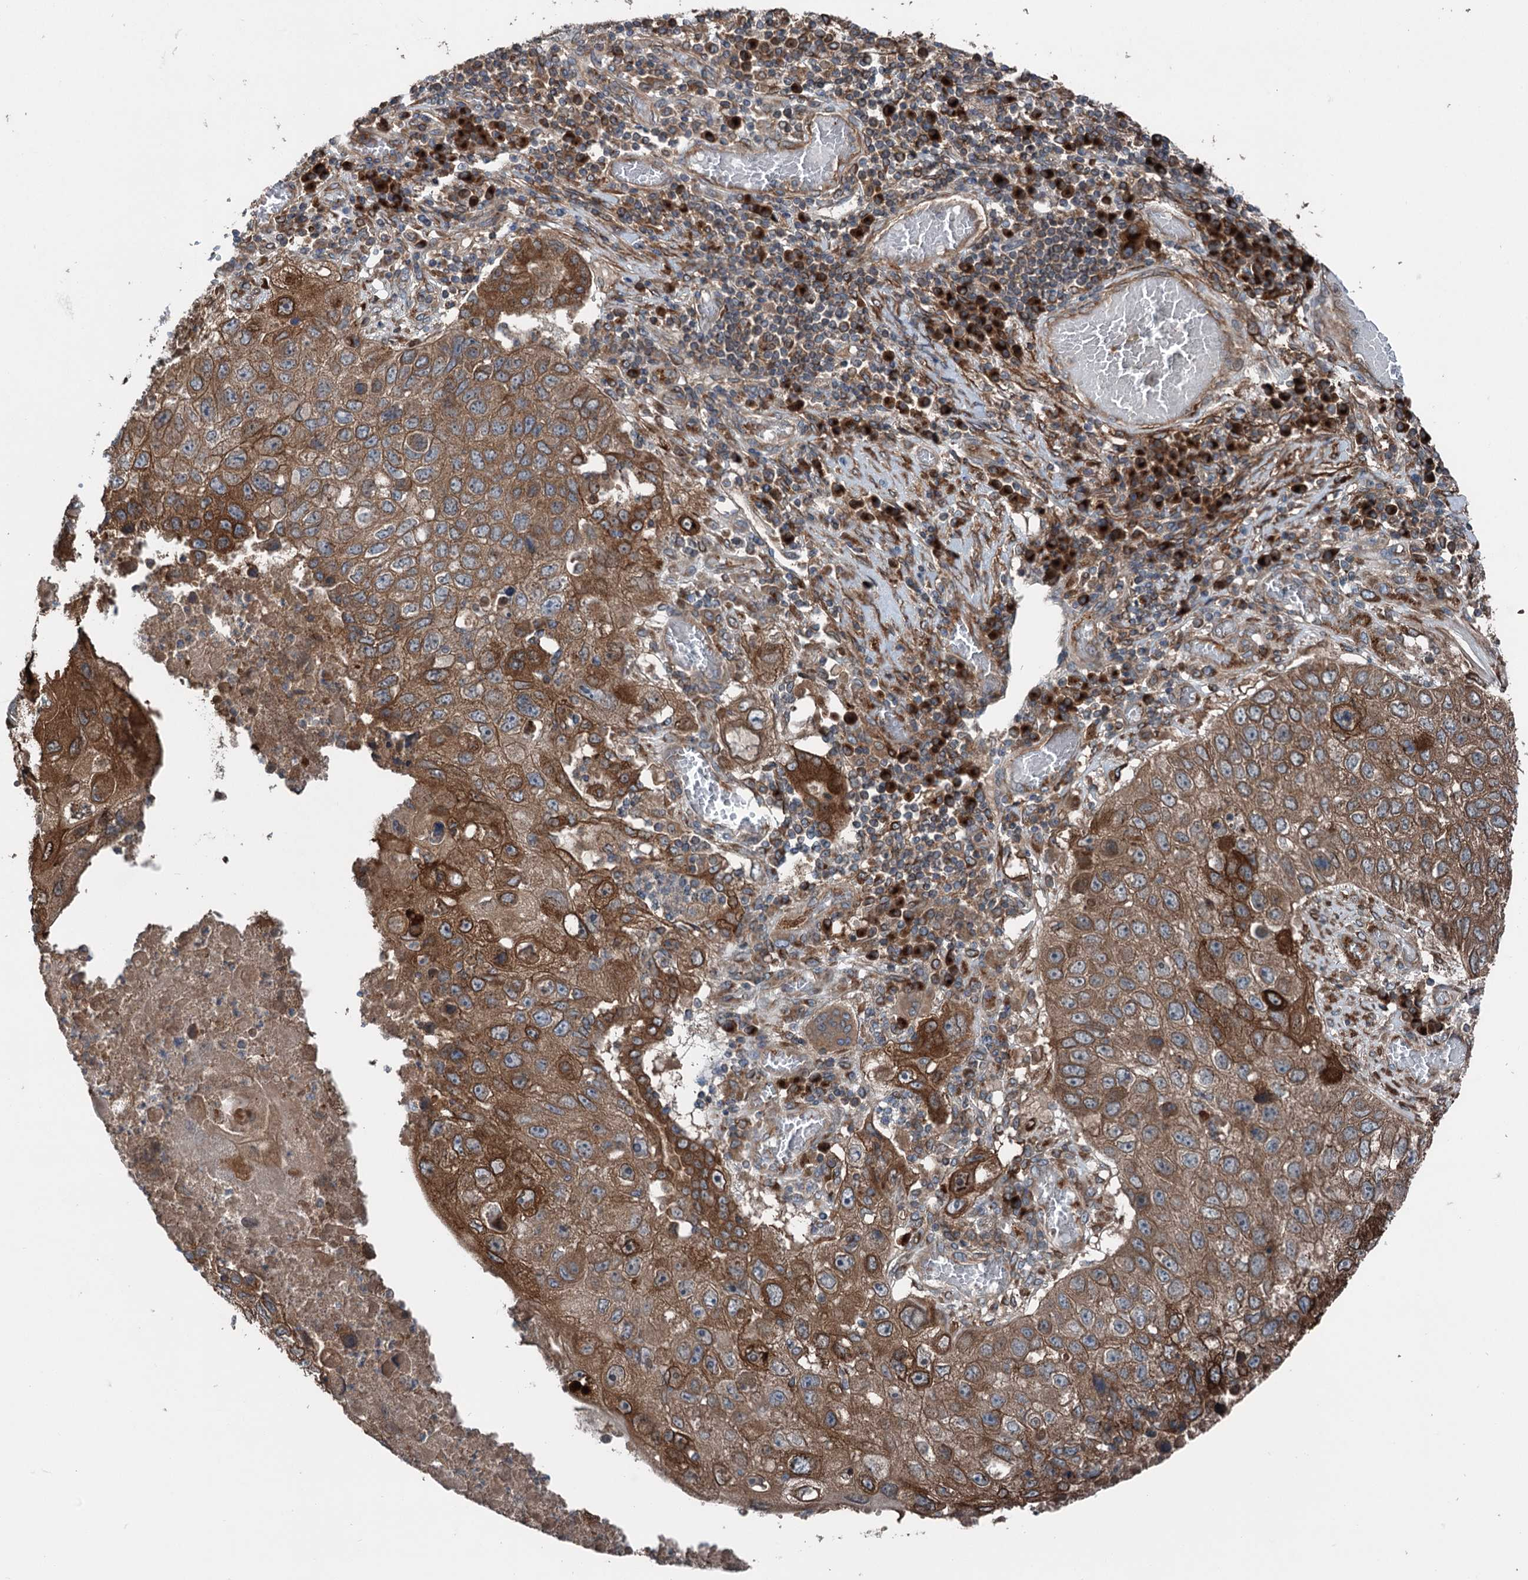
{"staining": {"intensity": "strong", "quantity": ">75%", "location": "cytoplasmic/membranous"}, "tissue": "lung cancer", "cell_type": "Tumor cells", "image_type": "cancer", "snomed": [{"axis": "morphology", "description": "Squamous cell carcinoma, NOS"}, {"axis": "topography", "description": "Lung"}], "caption": "Tumor cells show high levels of strong cytoplasmic/membranous staining in approximately >75% of cells in lung cancer. The protein is stained brown, and the nuclei are stained in blue (DAB (3,3'-diaminobenzidine) IHC with brightfield microscopy, high magnification).", "gene": "CALCOCO1", "patient": {"sex": "male", "age": 61}}